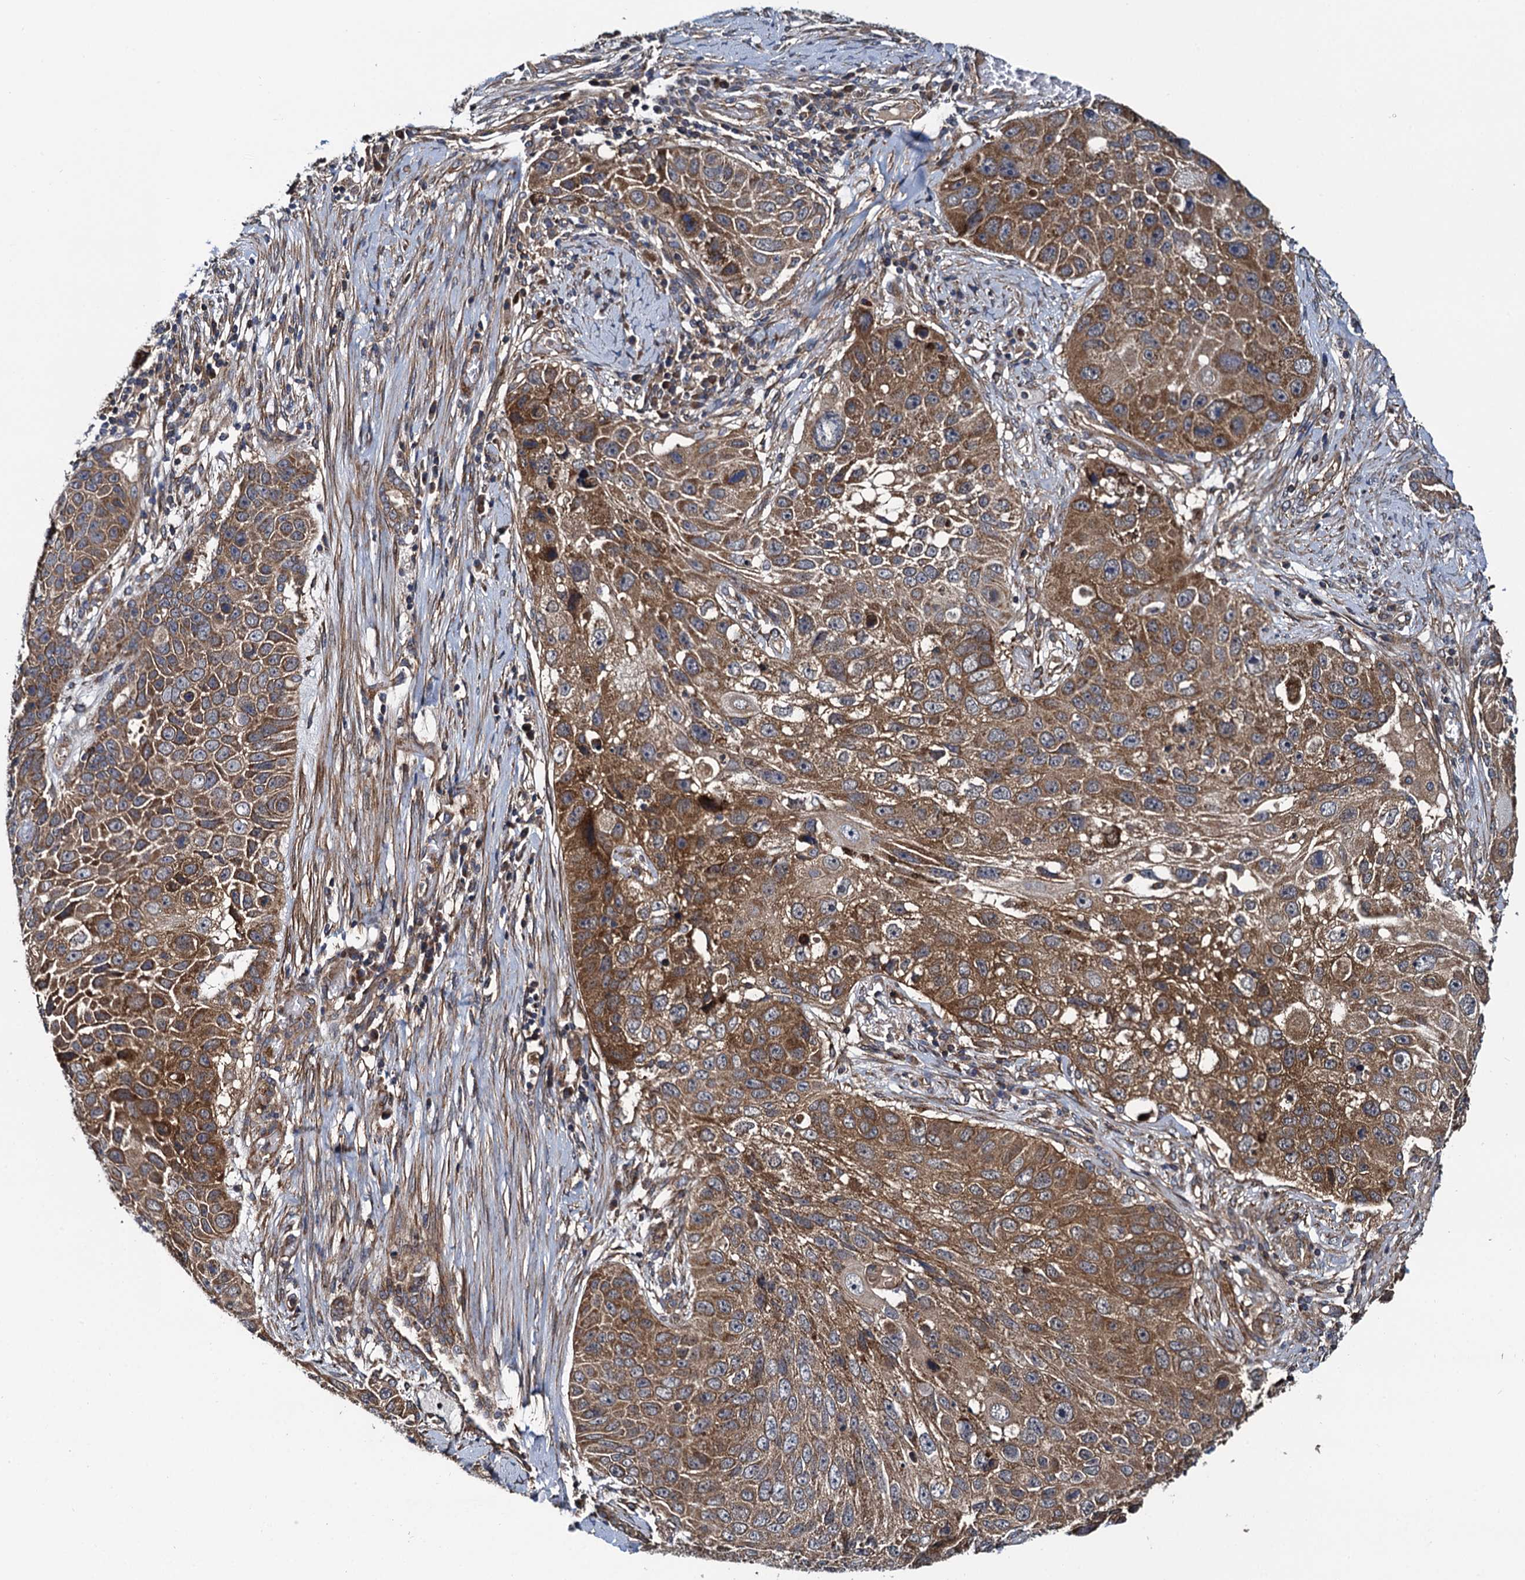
{"staining": {"intensity": "moderate", "quantity": ">75%", "location": "cytoplasmic/membranous"}, "tissue": "lung cancer", "cell_type": "Tumor cells", "image_type": "cancer", "snomed": [{"axis": "morphology", "description": "Squamous cell carcinoma, NOS"}, {"axis": "topography", "description": "Lung"}], "caption": "Protein expression by immunohistochemistry (IHC) demonstrates moderate cytoplasmic/membranous positivity in about >75% of tumor cells in squamous cell carcinoma (lung).", "gene": "NEK1", "patient": {"sex": "male", "age": 61}}